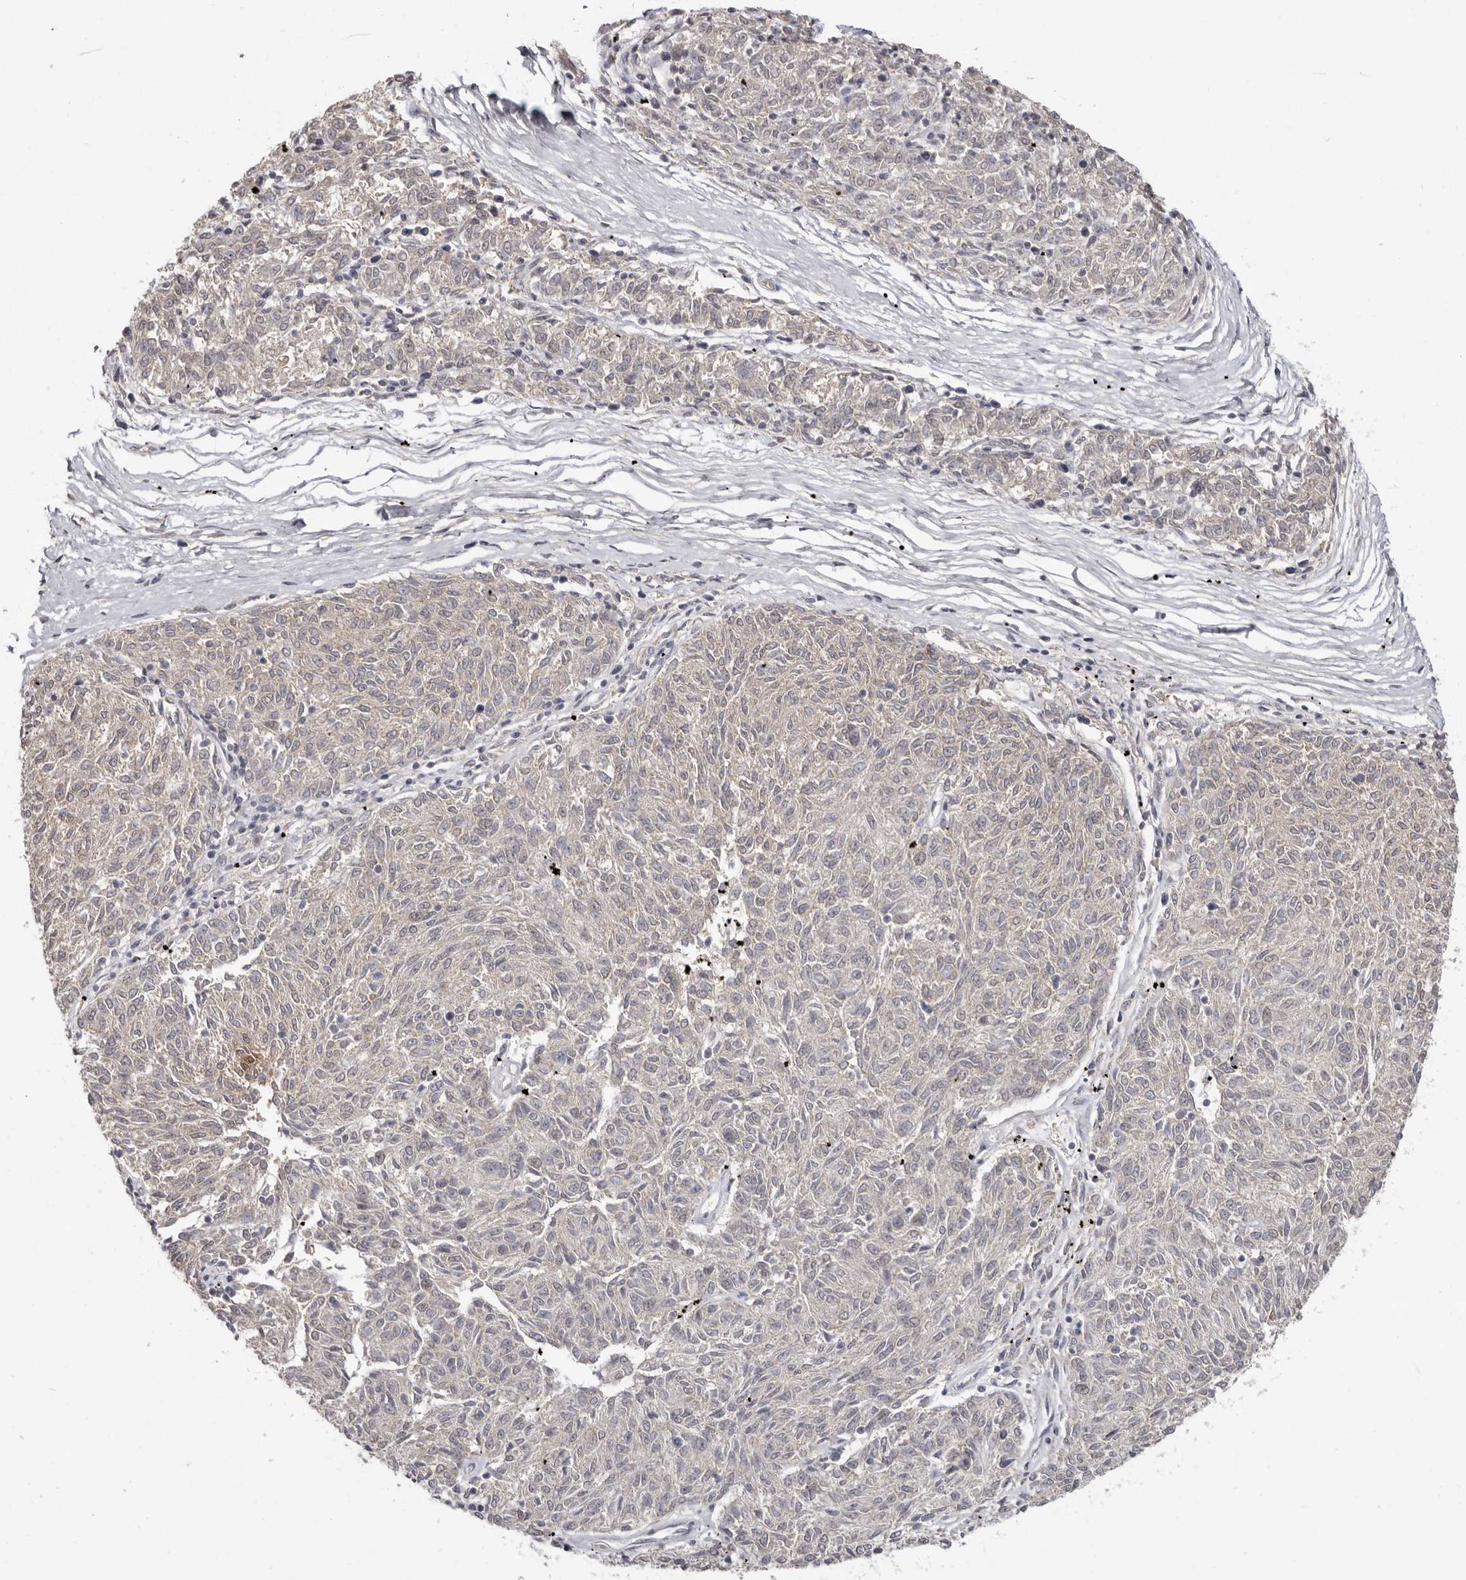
{"staining": {"intensity": "negative", "quantity": "none", "location": "none"}, "tissue": "melanoma", "cell_type": "Tumor cells", "image_type": "cancer", "snomed": [{"axis": "morphology", "description": "Malignant melanoma, NOS"}, {"axis": "topography", "description": "Skin"}], "caption": "Tumor cells are negative for protein expression in human melanoma. (Immunohistochemistry (ihc), brightfield microscopy, high magnification).", "gene": "LINGO2", "patient": {"sex": "female", "age": 72}}